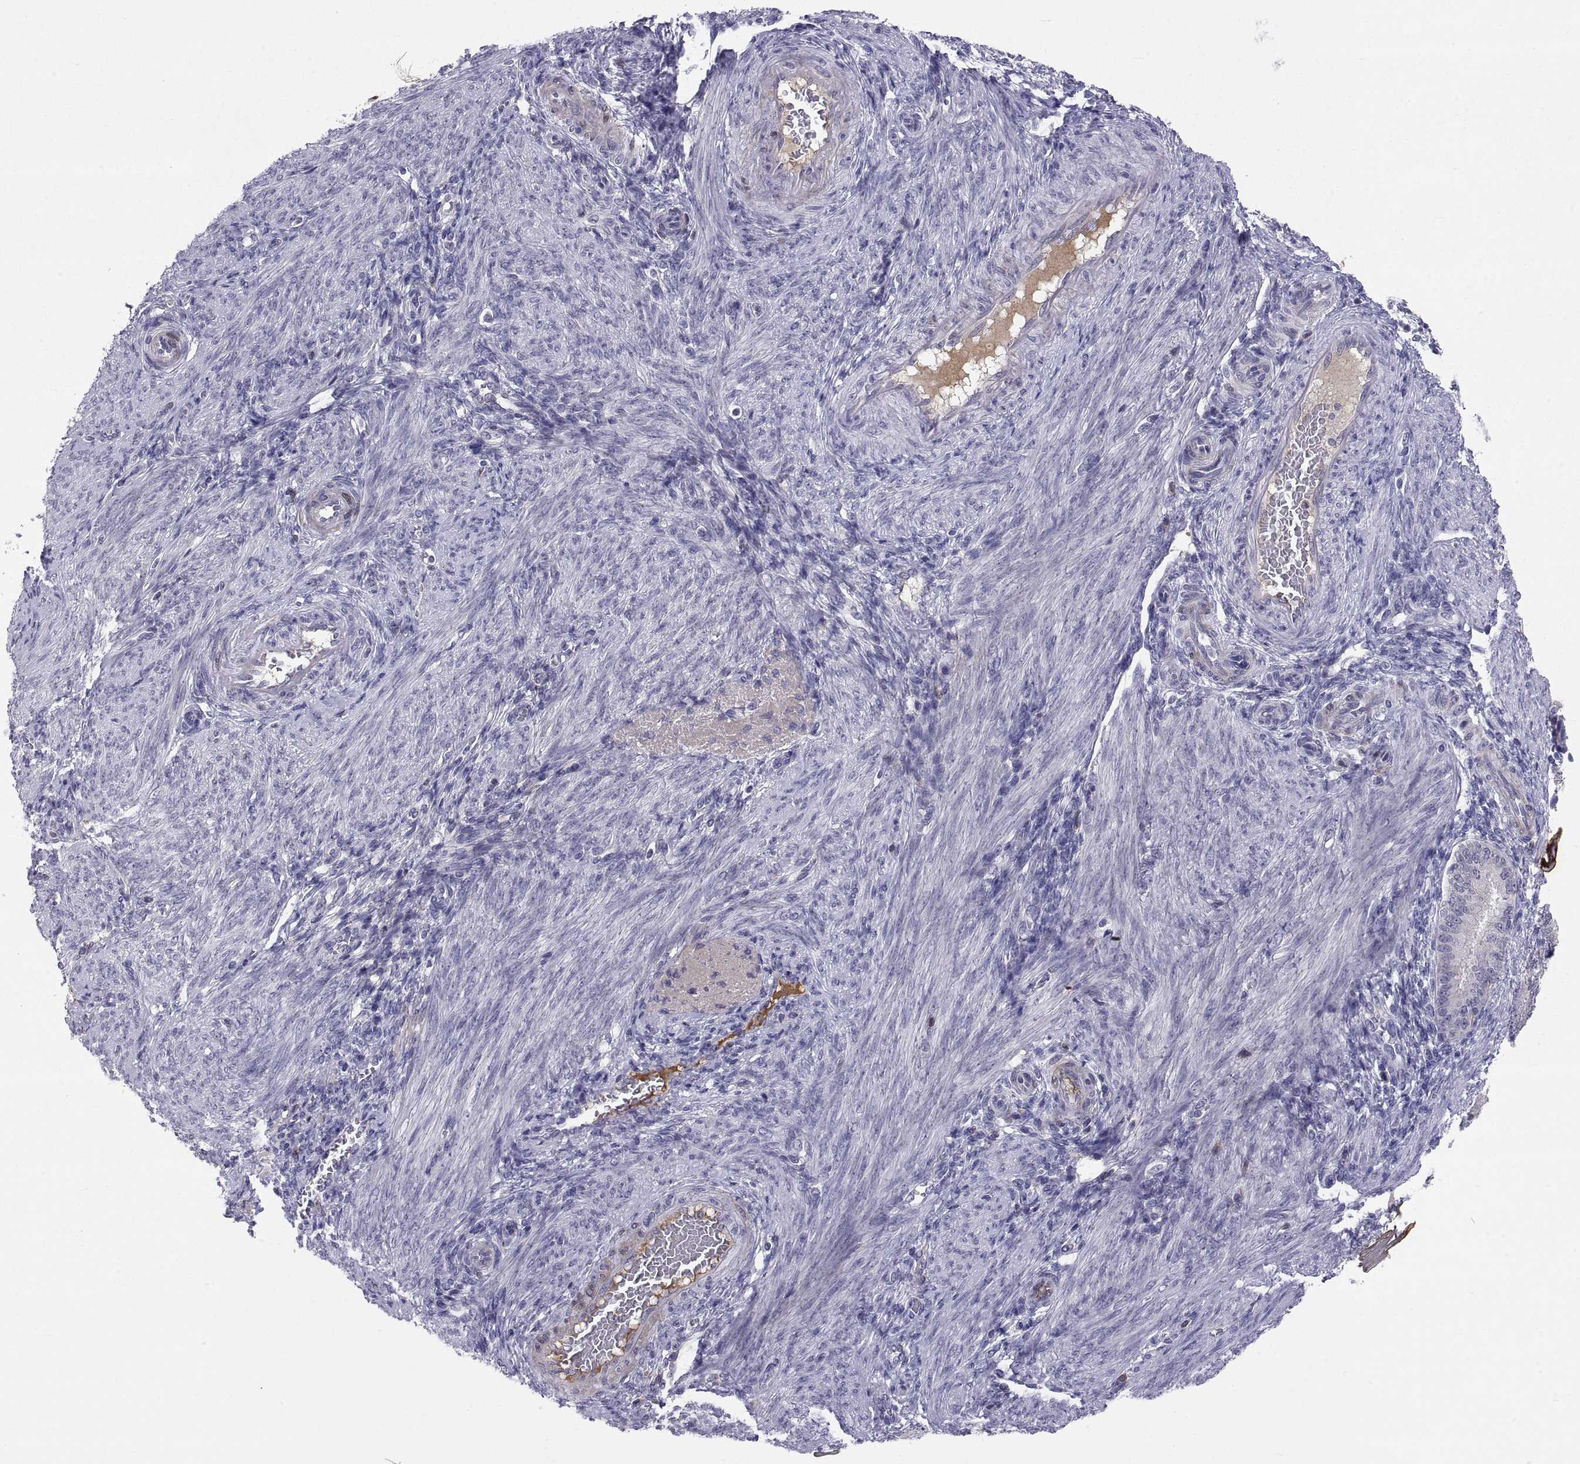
{"staining": {"intensity": "negative", "quantity": "none", "location": "none"}, "tissue": "endometrium", "cell_type": "Cells in endometrial stroma", "image_type": "normal", "snomed": [{"axis": "morphology", "description": "Normal tissue, NOS"}, {"axis": "topography", "description": "Endometrium"}], "caption": "The micrograph exhibits no staining of cells in endometrial stroma in normal endometrium. (DAB immunohistochemistry visualized using brightfield microscopy, high magnification).", "gene": "PKP1", "patient": {"sex": "female", "age": 39}}